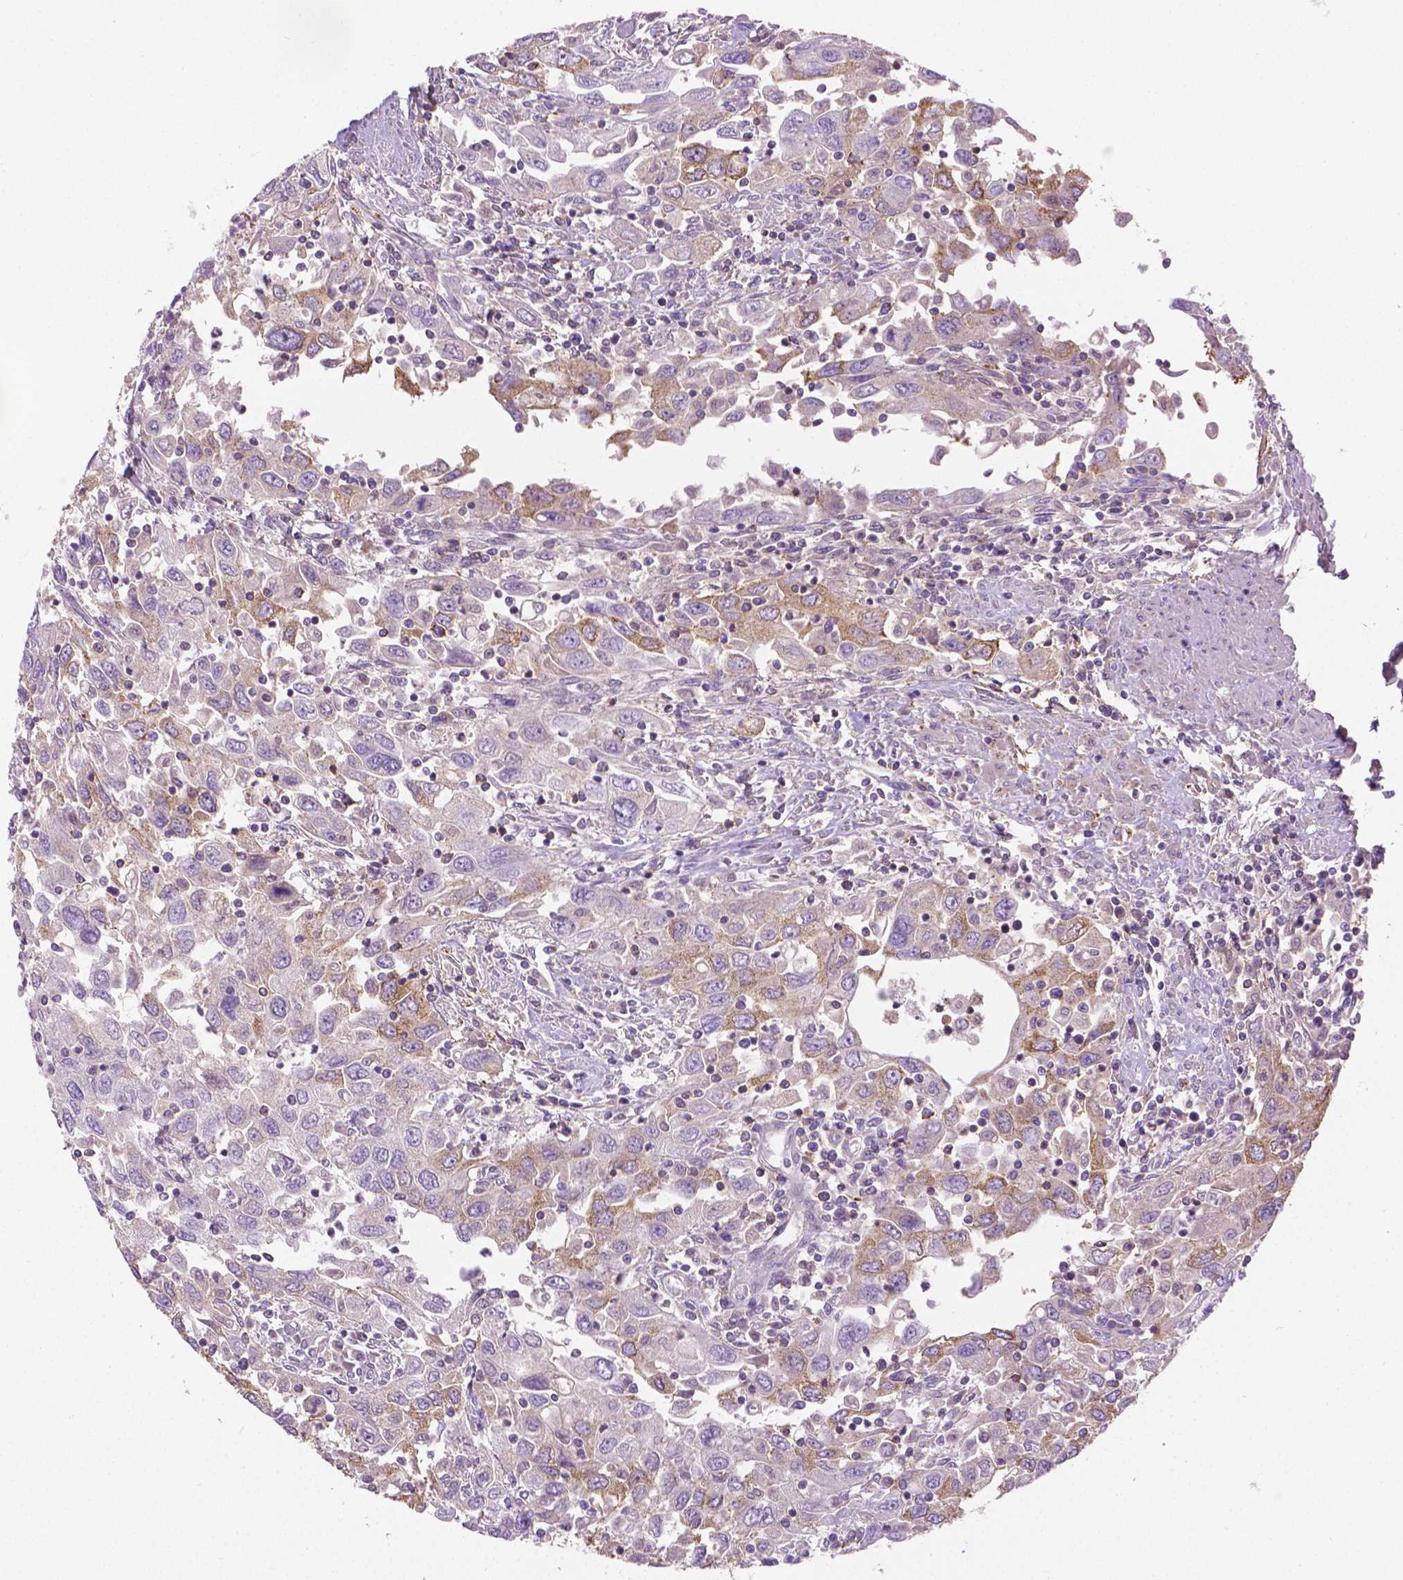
{"staining": {"intensity": "weak", "quantity": "25%-75%", "location": "cytoplasmic/membranous"}, "tissue": "urothelial cancer", "cell_type": "Tumor cells", "image_type": "cancer", "snomed": [{"axis": "morphology", "description": "Urothelial carcinoma, High grade"}, {"axis": "topography", "description": "Urinary bladder"}], "caption": "Protein staining of high-grade urothelial carcinoma tissue reveals weak cytoplasmic/membranous staining in approximately 25%-75% of tumor cells. (DAB = brown stain, brightfield microscopy at high magnification).", "gene": "SLC51B", "patient": {"sex": "male", "age": 76}}